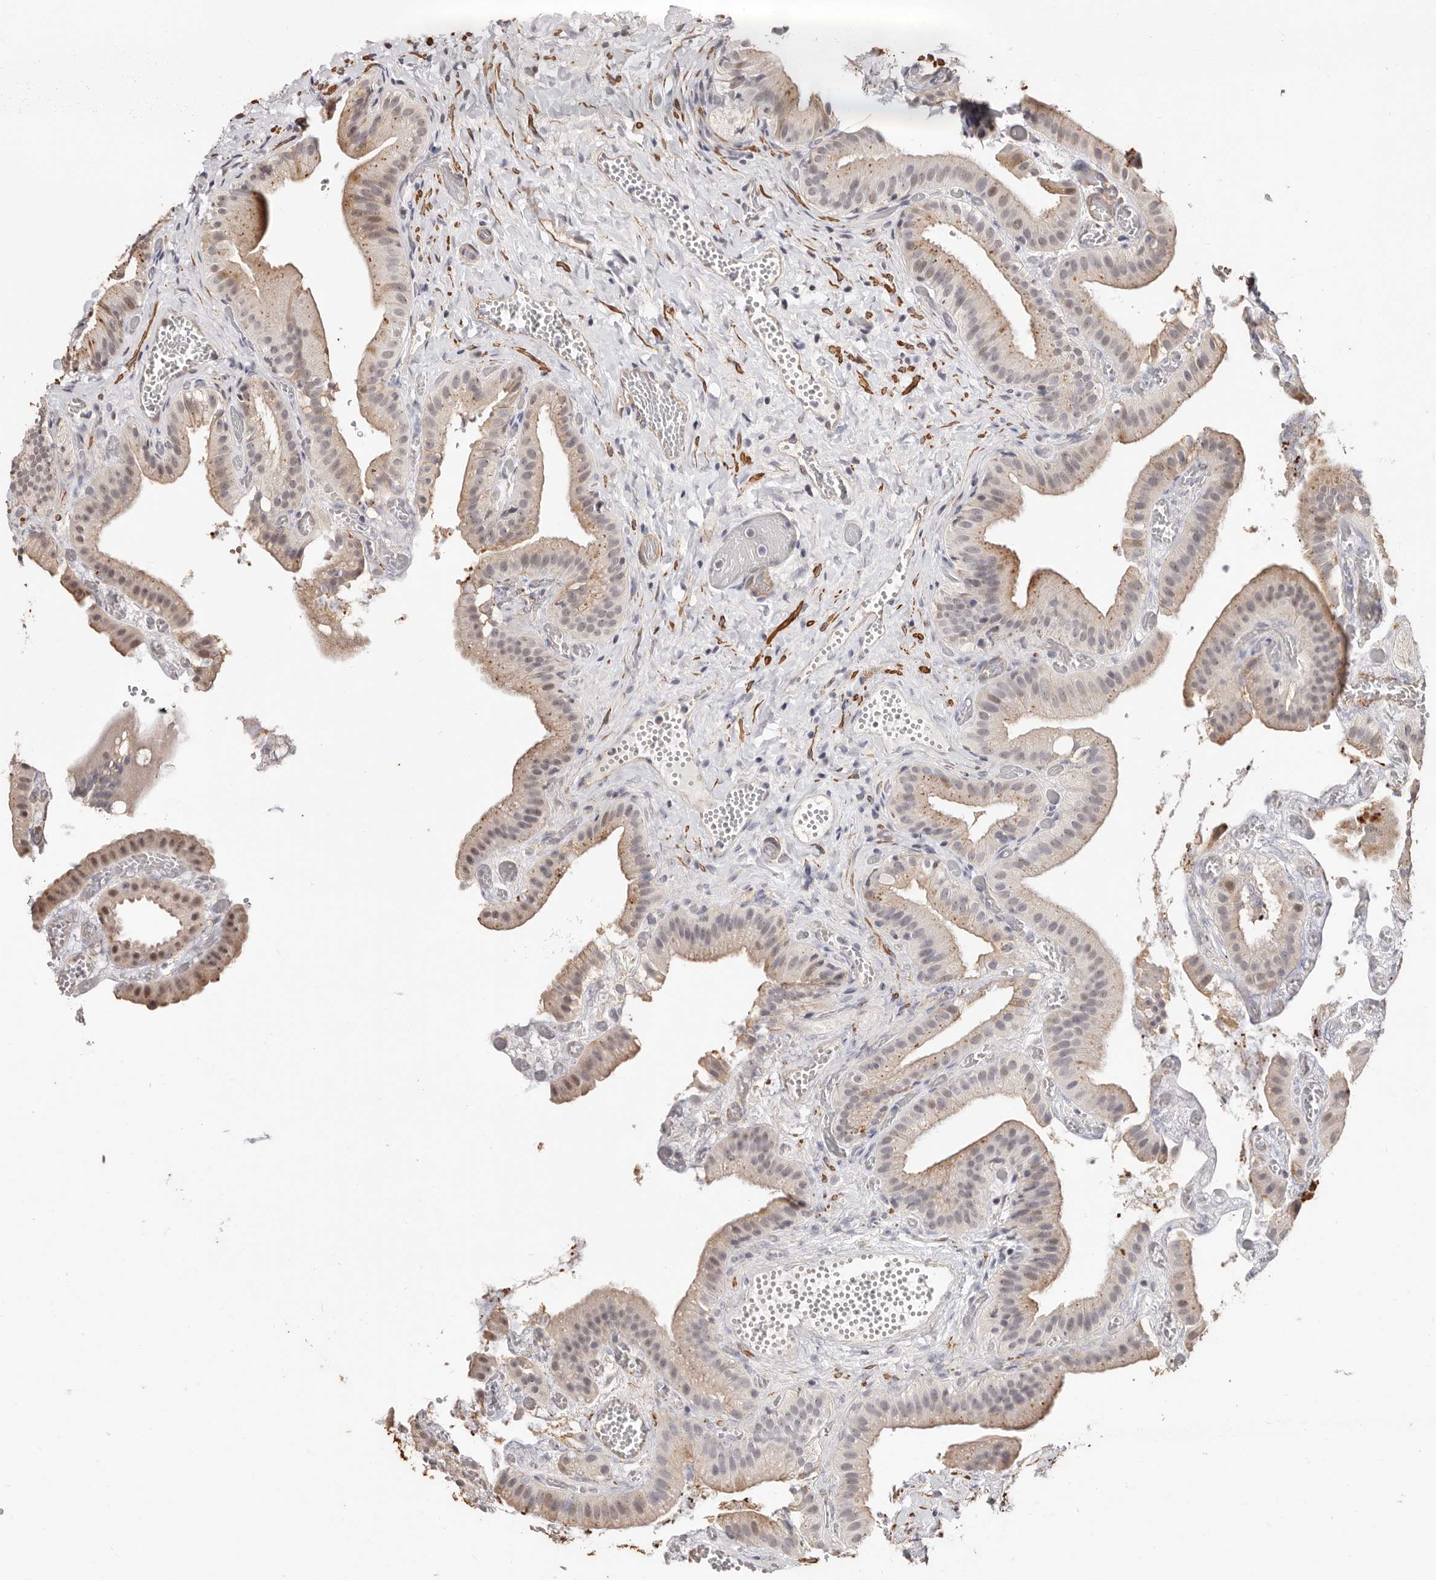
{"staining": {"intensity": "weak", "quantity": "25%-75%", "location": "cytoplasmic/membranous,nuclear"}, "tissue": "gallbladder", "cell_type": "Glandular cells", "image_type": "normal", "snomed": [{"axis": "morphology", "description": "Normal tissue, NOS"}, {"axis": "topography", "description": "Gallbladder"}], "caption": "Immunohistochemical staining of normal human gallbladder reveals low levels of weak cytoplasmic/membranous,nuclear expression in approximately 25%-75% of glandular cells.", "gene": "TRIP13", "patient": {"sex": "female", "age": 64}}